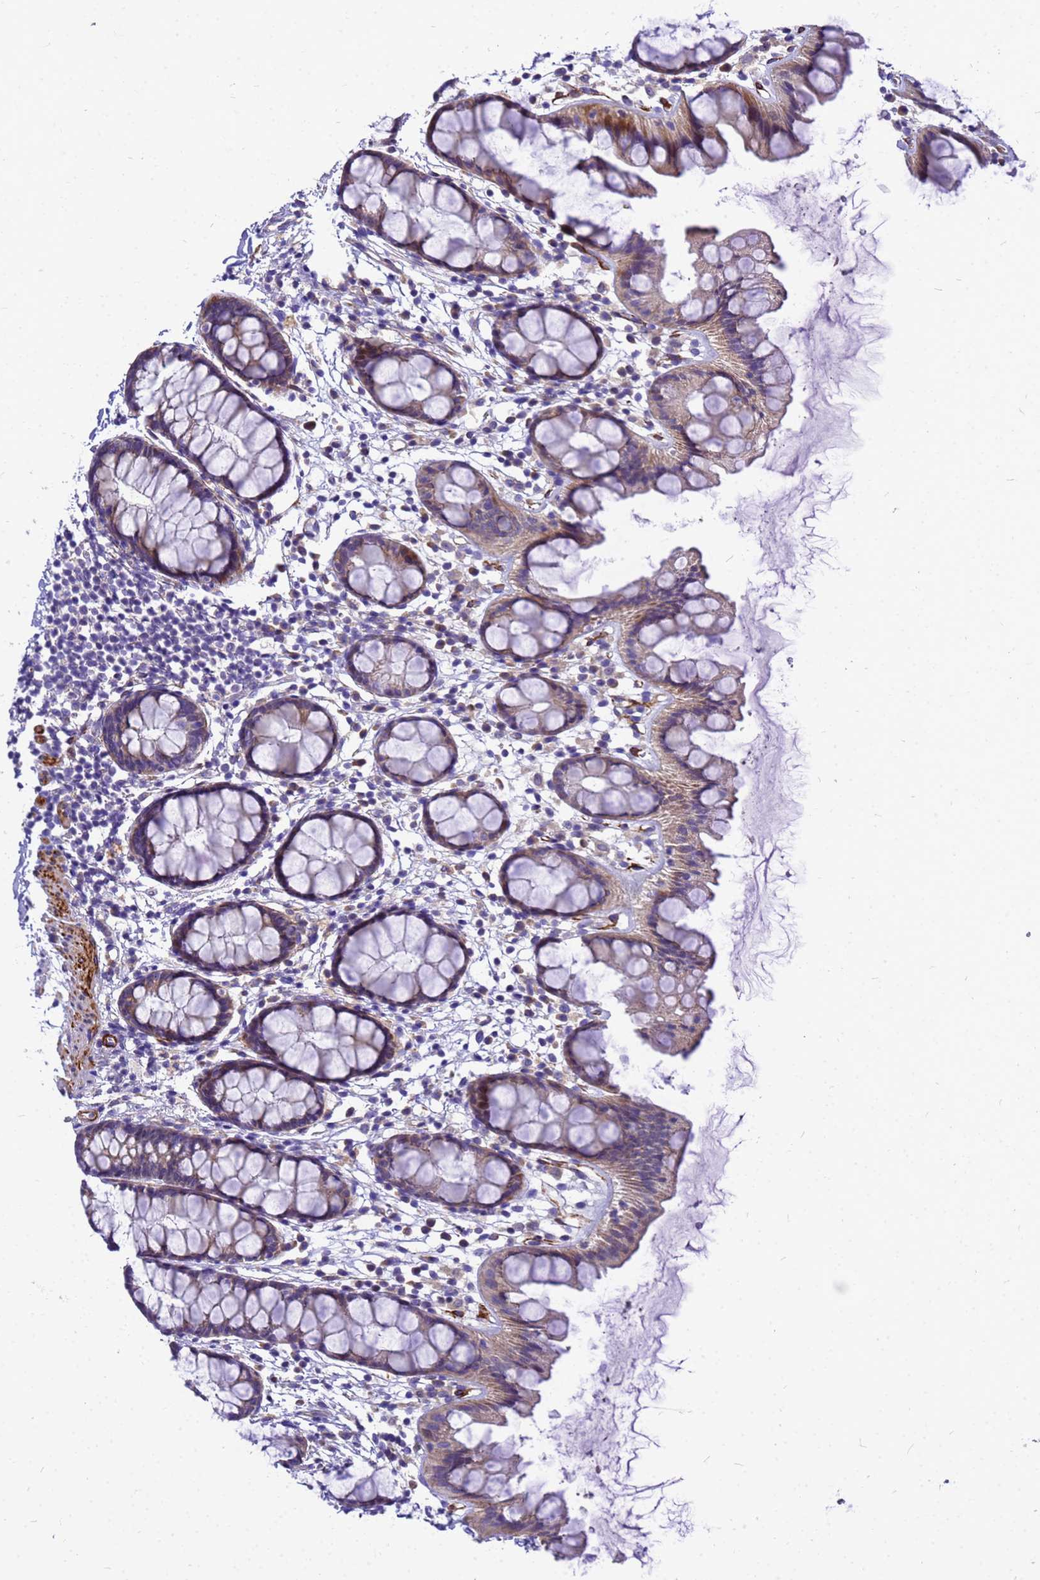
{"staining": {"intensity": "moderate", "quantity": "25%-75%", "location": "cytoplasmic/membranous"}, "tissue": "rectum", "cell_type": "Glandular cells", "image_type": "normal", "snomed": [{"axis": "morphology", "description": "Normal tissue, NOS"}, {"axis": "topography", "description": "Rectum"}], "caption": "Immunohistochemical staining of benign rectum shows medium levels of moderate cytoplasmic/membranous positivity in about 25%-75% of glandular cells. The protein of interest is stained brown, and the nuclei are stained in blue (DAB IHC with brightfield microscopy, high magnification).", "gene": "POP7", "patient": {"sex": "female", "age": 65}}